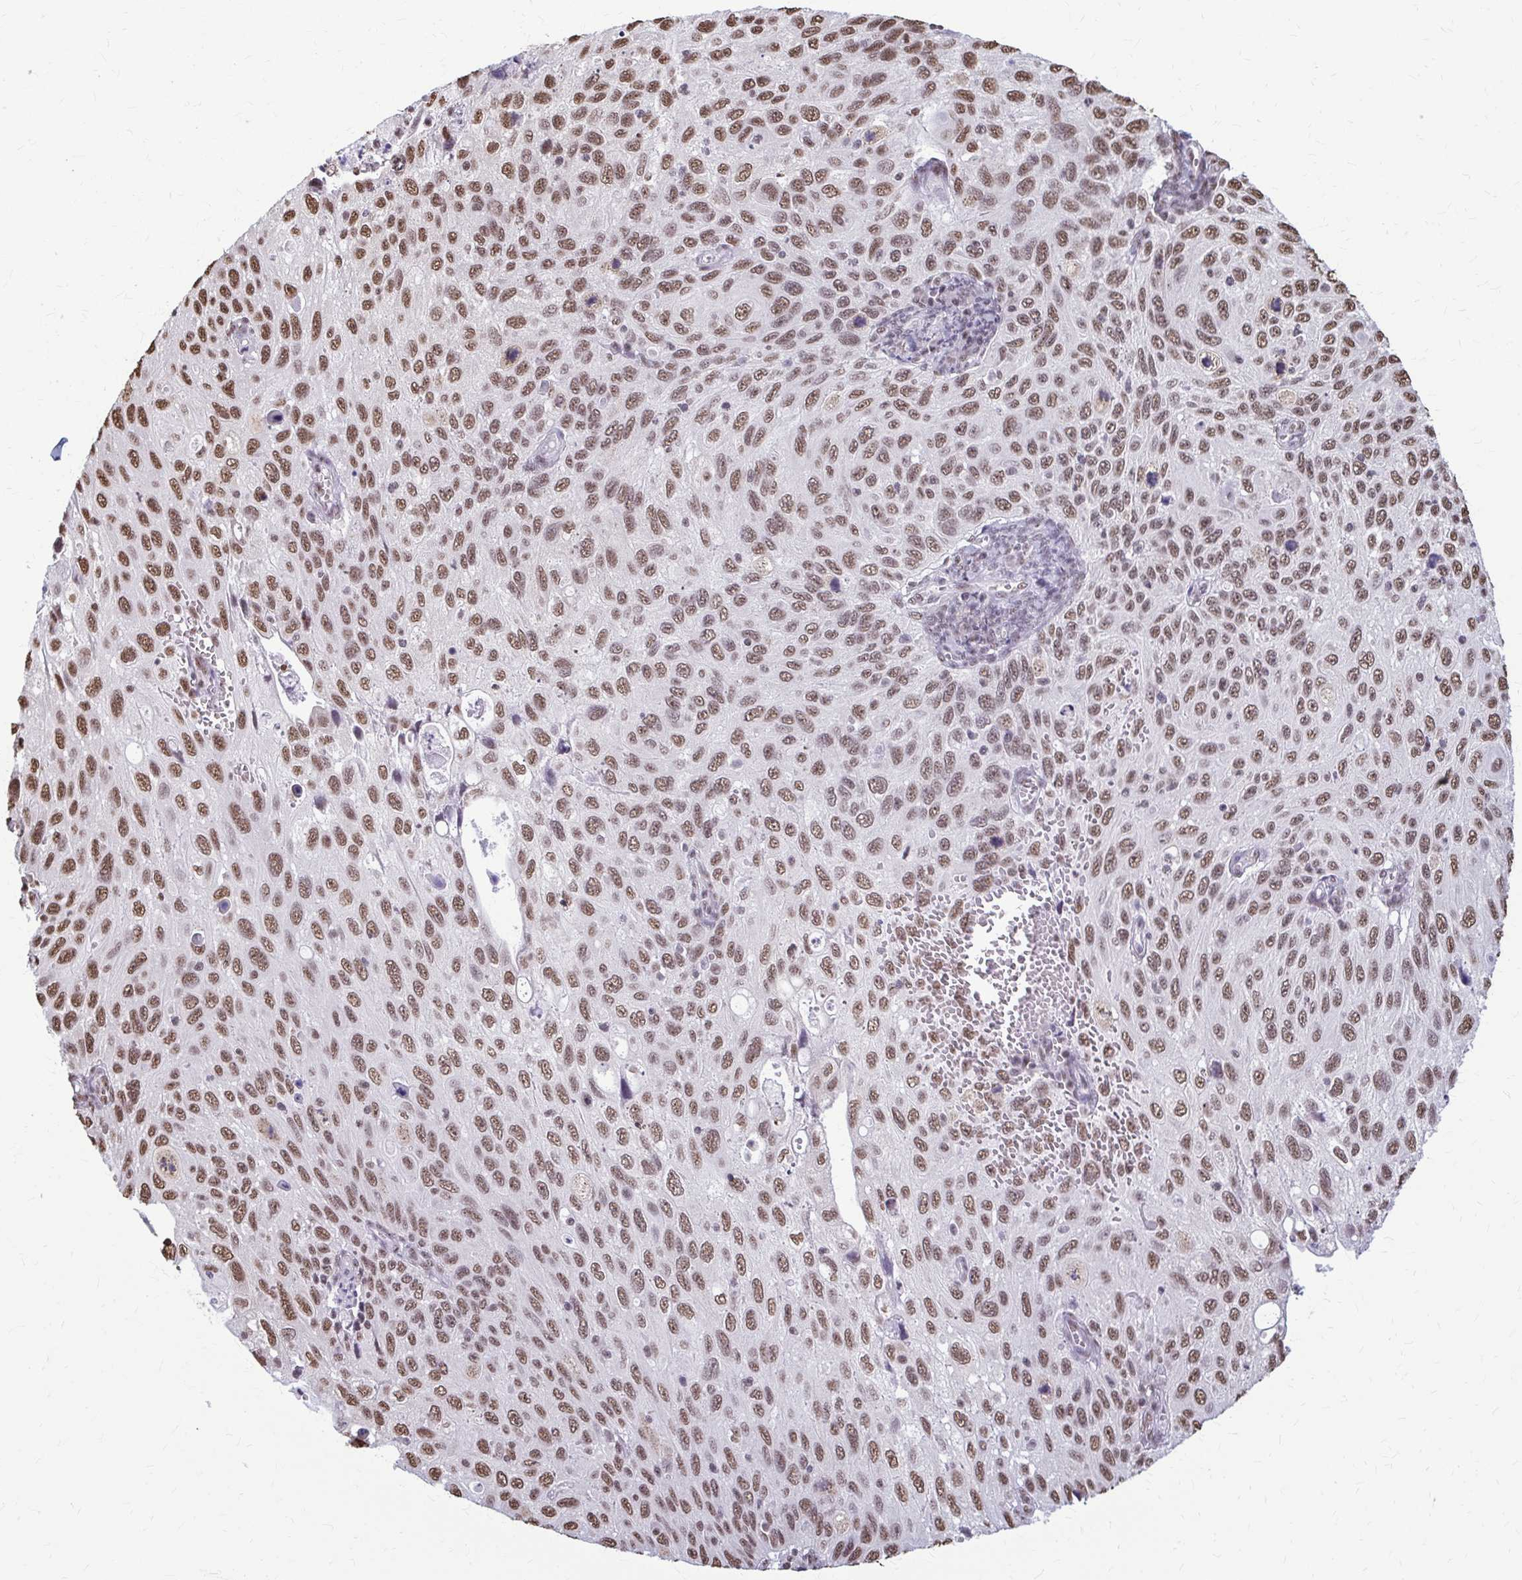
{"staining": {"intensity": "moderate", "quantity": ">75%", "location": "nuclear"}, "tissue": "cervical cancer", "cell_type": "Tumor cells", "image_type": "cancer", "snomed": [{"axis": "morphology", "description": "Squamous cell carcinoma, NOS"}, {"axis": "topography", "description": "Cervix"}], "caption": "Moderate nuclear positivity for a protein is seen in about >75% of tumor cells of squamous cell carcinoma (cervical) using immunohistochemistry.", "gene": "SNRPA", "patient": {"sex": "female", "age": 70}}